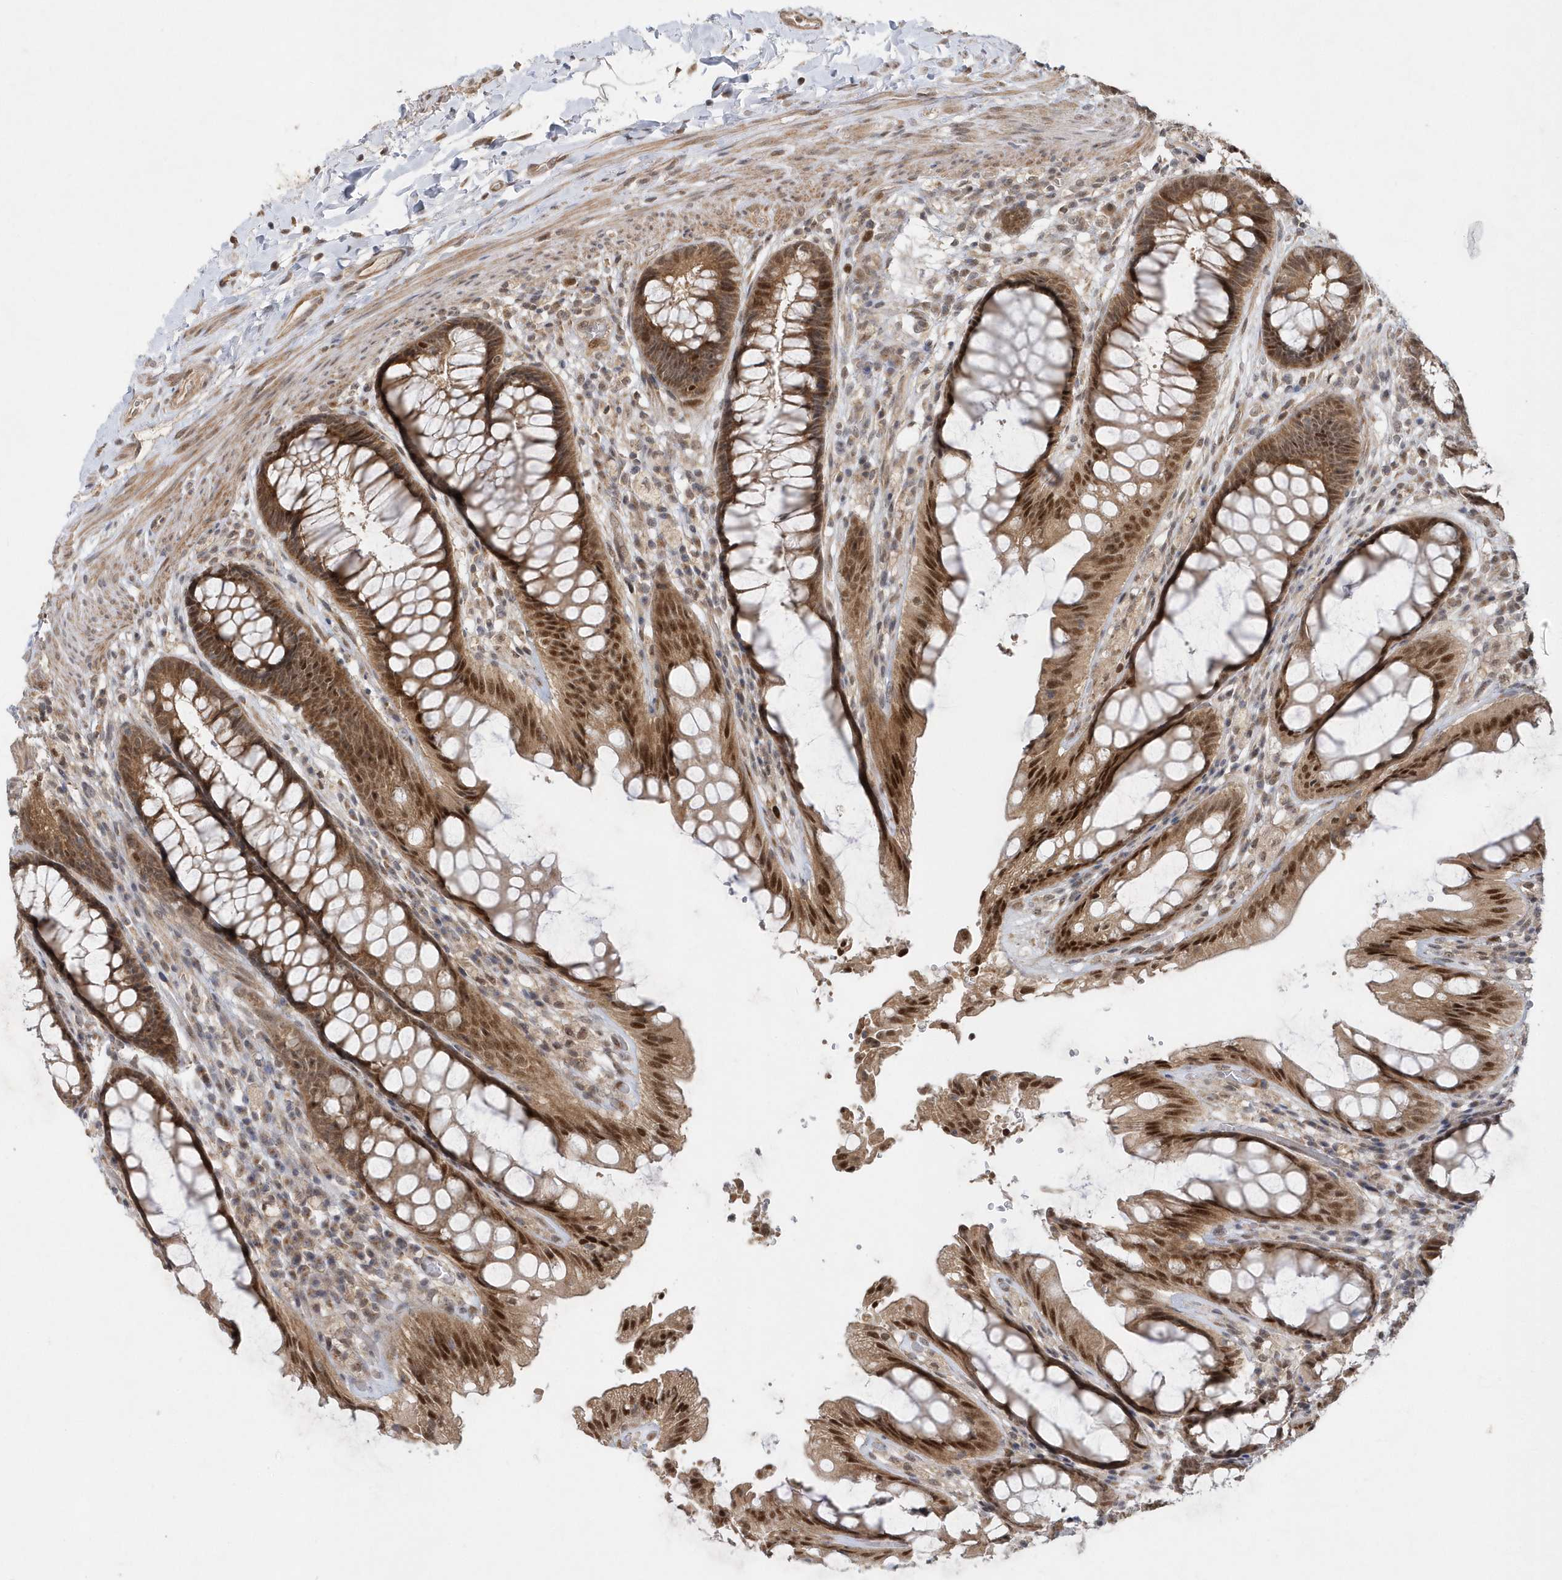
{"staining": {"intensity": "moderate", "quantity": ">75%", "location": "cytoplasmic/membranous,nuclear"}, "tissue": "rectum", "cell_type": "Glandular cells", "image_type": "normal", "snomed": [{"axis": "morphology", "description": "Normal tissue, NOS"}, {"axis": "topography", "description": "Rectum"}], "caption": "Normal rectum was stained to show a protein in brown. There is medium levels of moderate cytoplasmic/membranous,nuclear staining in about >75% of glandular cells.", "gene": "MXI1", "patient": {"sex": "female", "age": 46}}